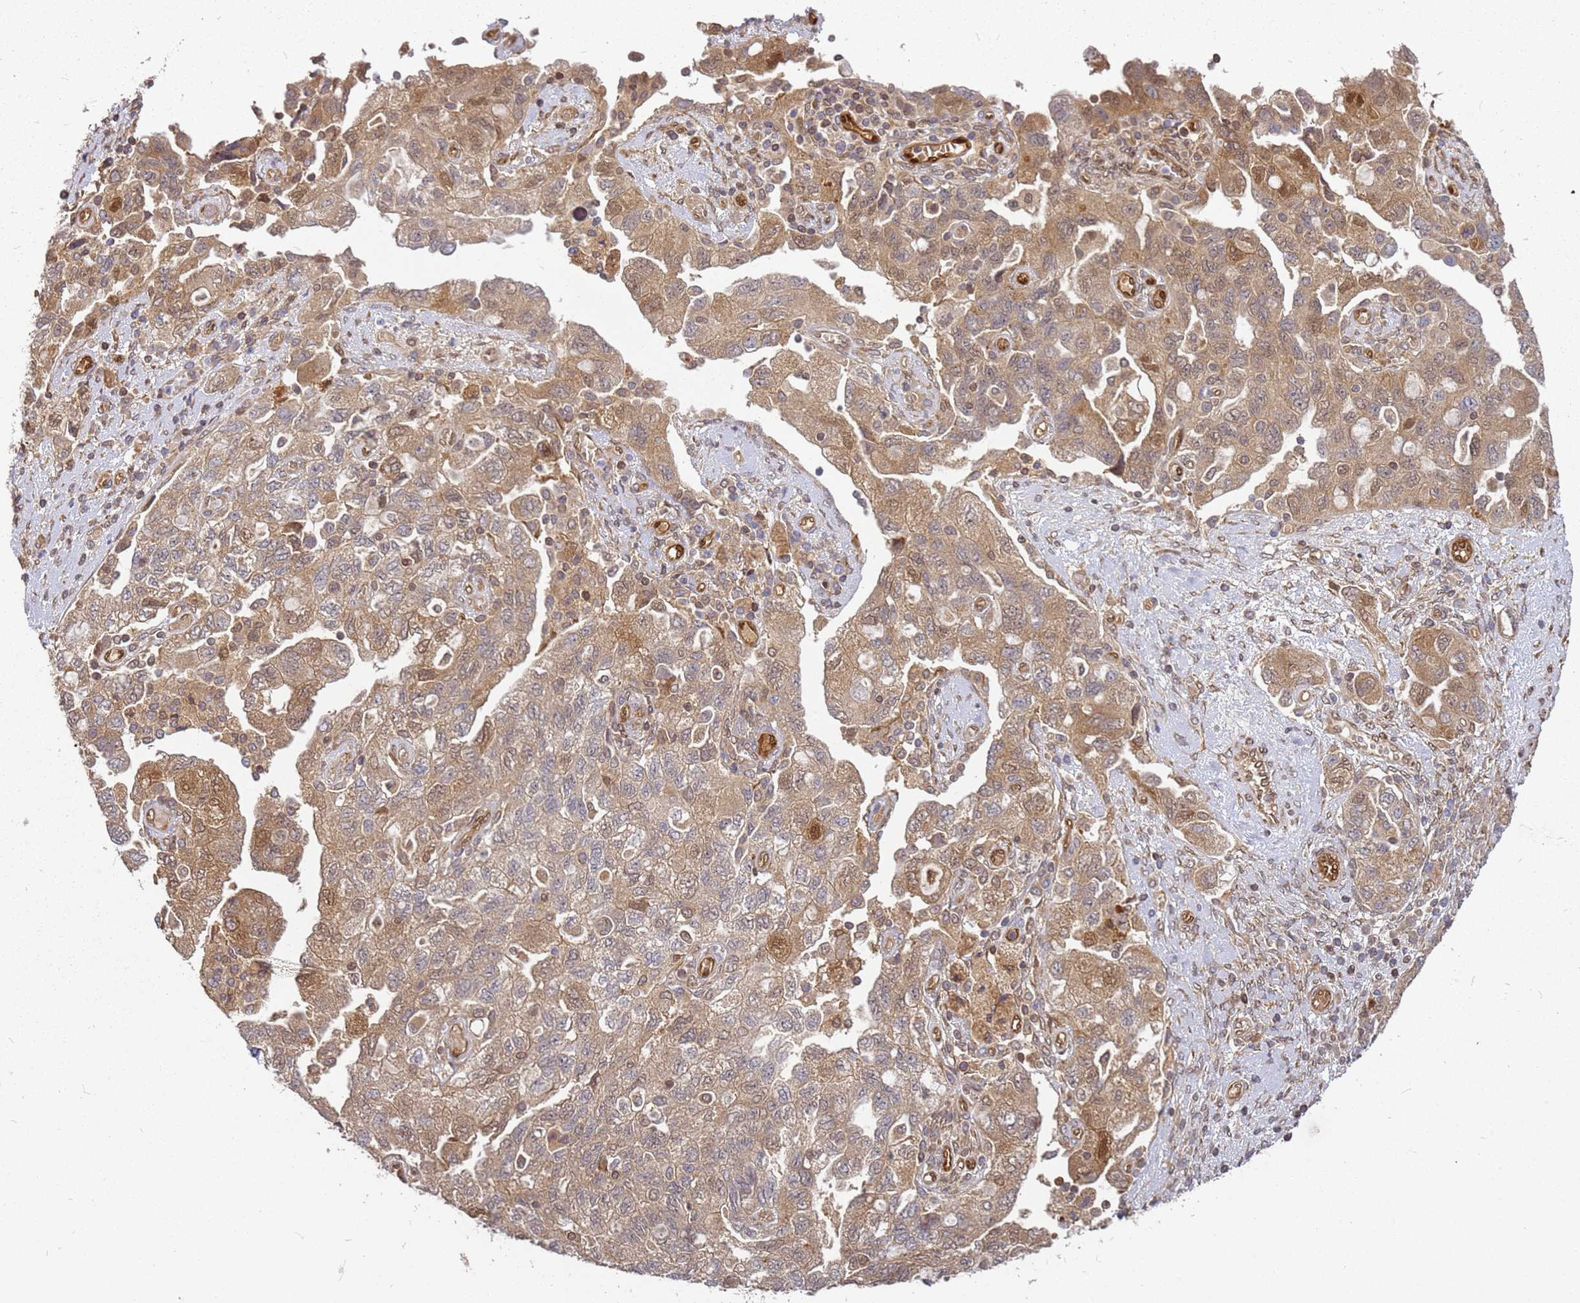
{"staining": {"intensity": "moderate", "quantity": ">75%", "location": "cytoplasmic/membranous,nuclear"}, "tissue": "ovarian cancer", "cell_type": "Tumor cells", "image_type": "cancer", "snomed": [{"axis": "morphology", "description": "Carcinoma, NOS"}, {"axis": "morphology", "description": "Cystadenocarcinoma, serous, NOS"}, {"axis": "topography", "description": "Ovary"}], "caption": "Serous cystadenocarcinoma (ovarian) stained for a protein shows moderate cytoplasmic/membranous and nuclear positivity in tumor cells.", "gene": "NUDT14", "patient": {"sex": "female", "age": 69}}